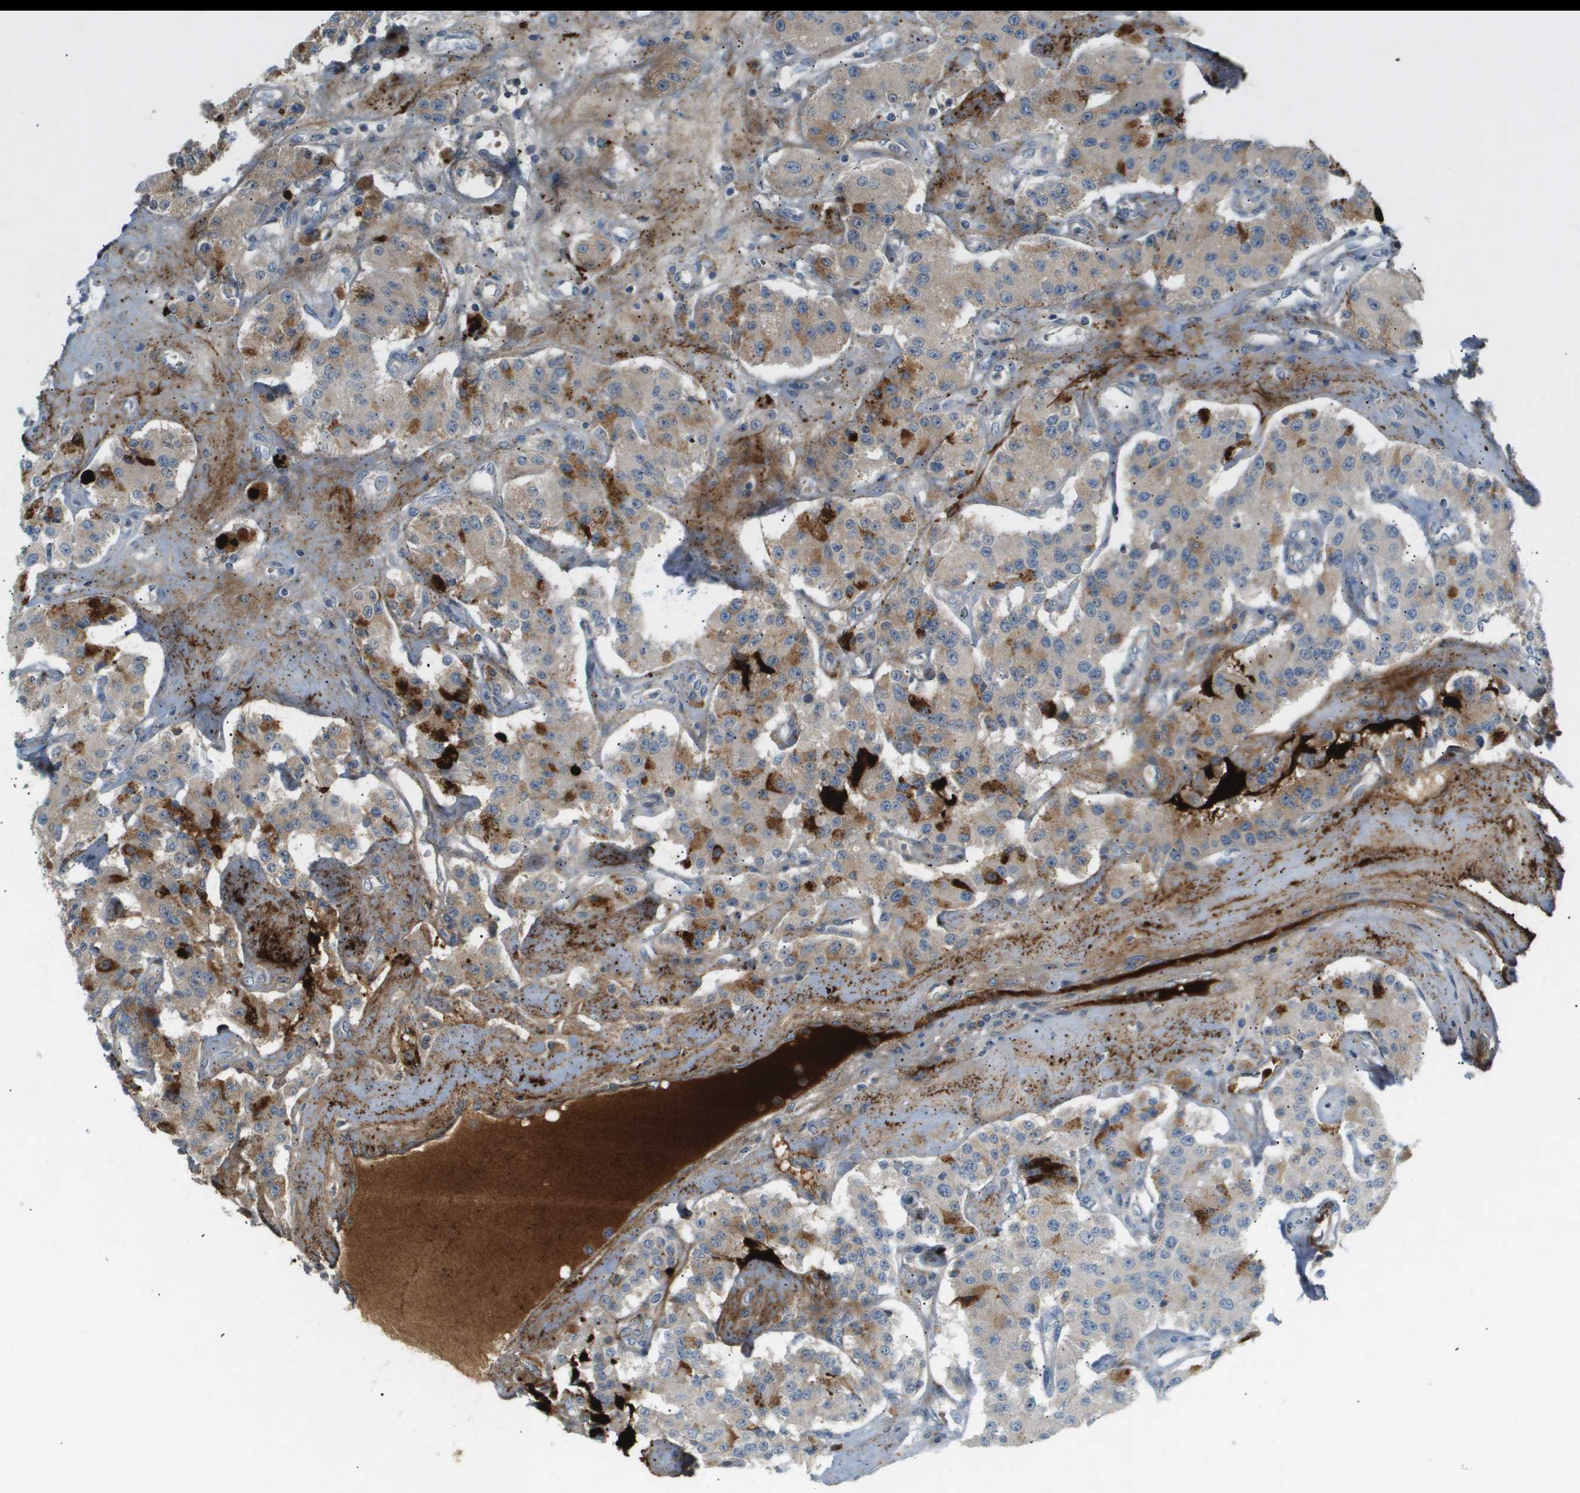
{"staining": {"intensity": "weak", "quantity": "25%-75%", "location": "cytoplasmic/membranous"}, "tissue": "carcinoid", "cell_type": "Tumor cells", "image_type": "cancer", "snomed": [{"axis": "morphology", "description": "Carcinoid, malignant, NOS"}, {"axis": "topography", "description": "Pancreas"}], "caption": "Immunohistochemical staining of malignant carcinoid shows low levels of weak cytoplasmic/membranous positivity in approximately 25%-75% of tumor cells. (Brightfield microscopy of DAB IHC at high magnification).", "gene": "VTN", "patient": {"sex": "male", "age": 41}}